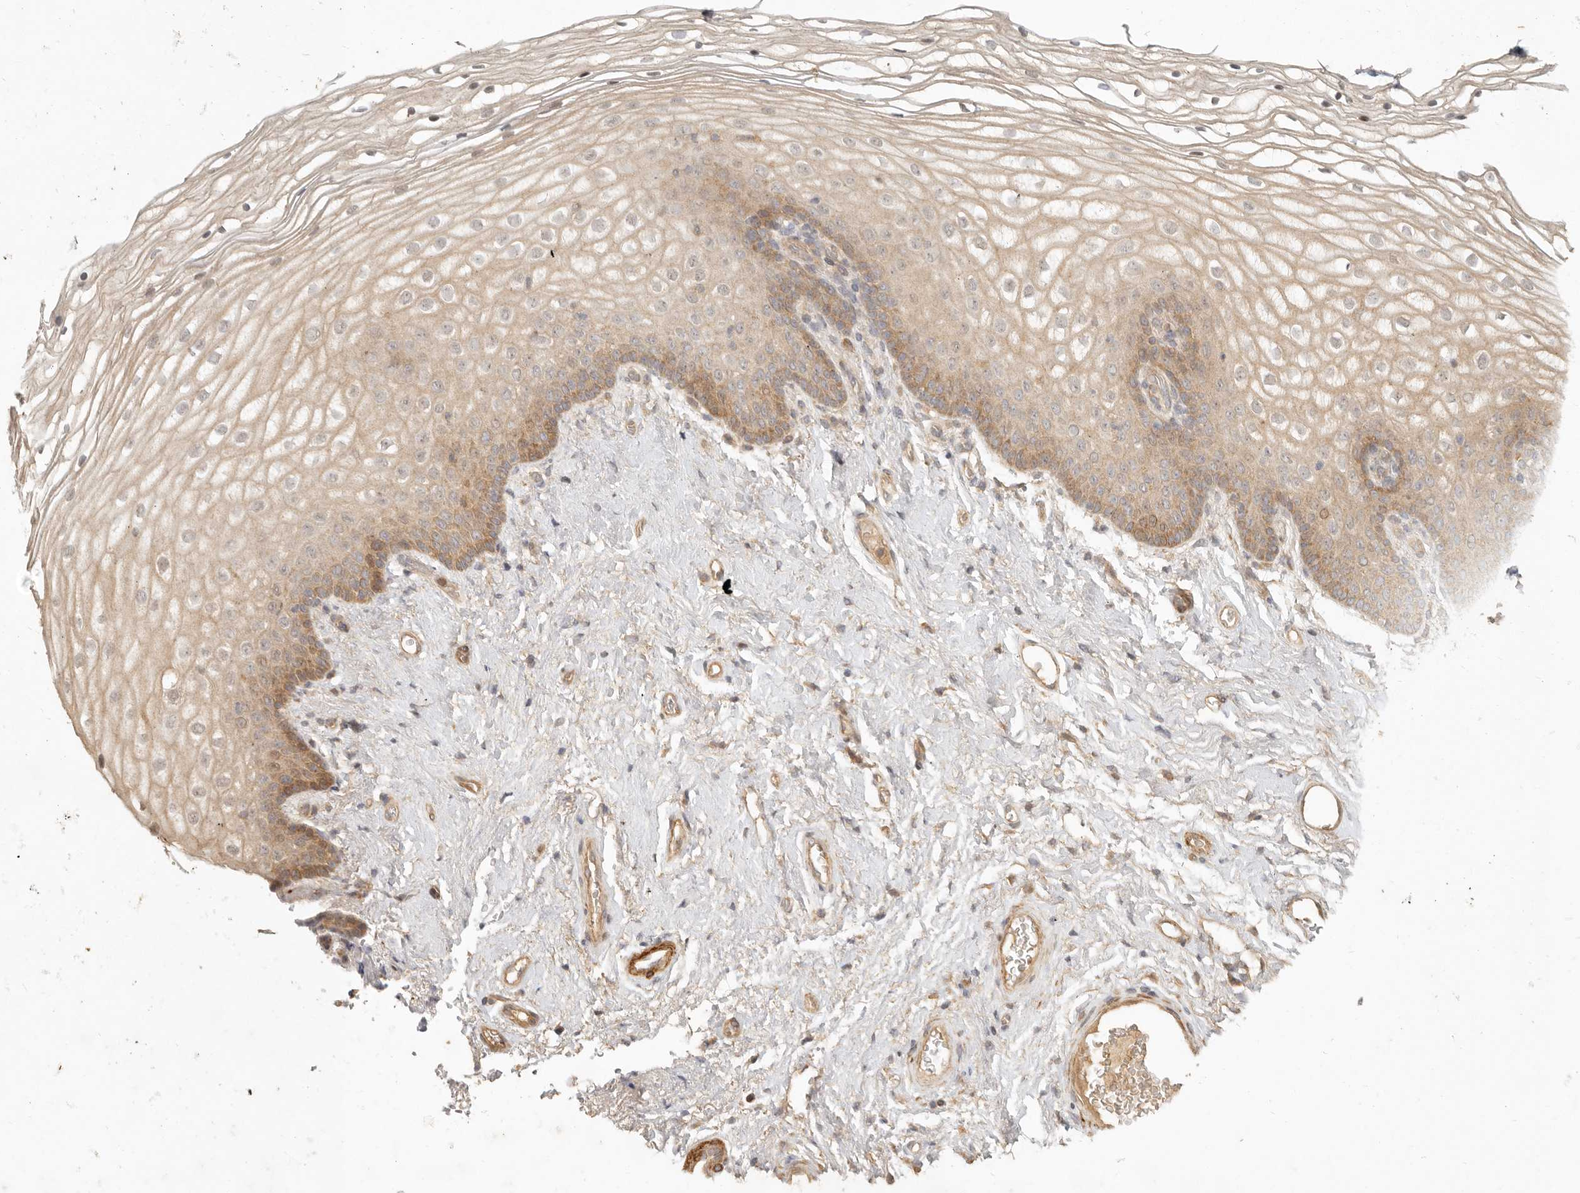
{"staining": {"intensity": "moderate", "quantity": ">75%", "location": "cytoplasmic/membranous"}, "tissue": "vagina", "cell_type": "Squamous epithelial cells", "image_type": "normal", "snomed": [{"axis": "morphology", "description": "Normal tissue, NOS"}, {"axis": "topography", "description": "Vagina"}], "caption": "The histopathology image demonstrates staining of unremarkable vagina, revealing moderate cytoplasmic/membranous protein expression (brown color) within squamous epithelial cells.", "gene": "VIPR1", "patient": {"sex": "female", "age": 60}}